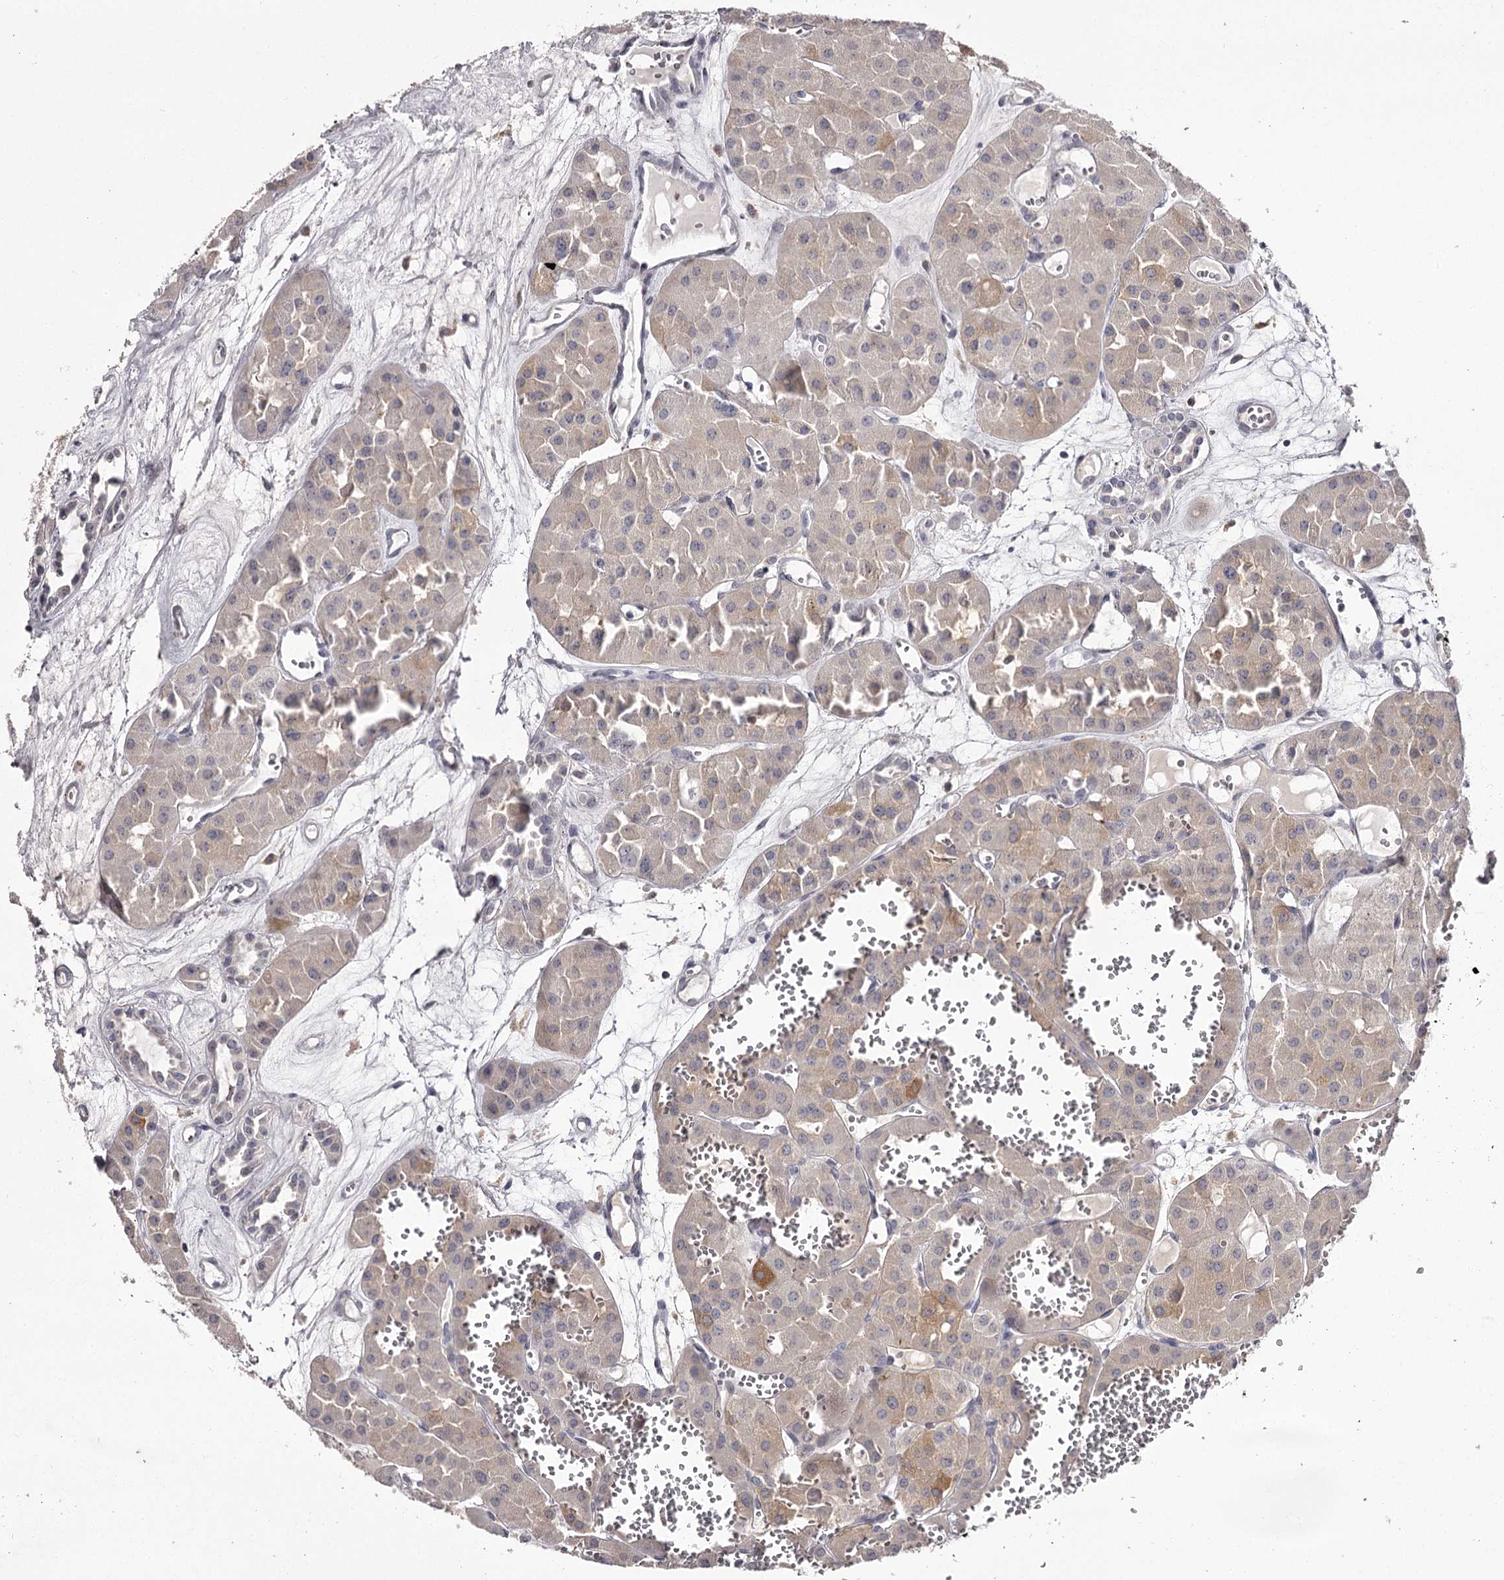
{"staining": {"intensity": "weak", "quantity": "<25%", "location": "cytoplasmic/membranous"}, "tissue": "renal cancer", "cell_type": "Tumor cells", "image_type": "cancer", "snomed": [{"axis": "morphology", "description": "Carcinoma, NOS"}, {"axis": "topography", "description": "Kidney"}], "caption": "DAB immunohistochemical staining of human renal cancer shows no significant positivity in tumor cells.", "gene": "SLC32A1", "patient": {"sex": "female", "age": 75}}